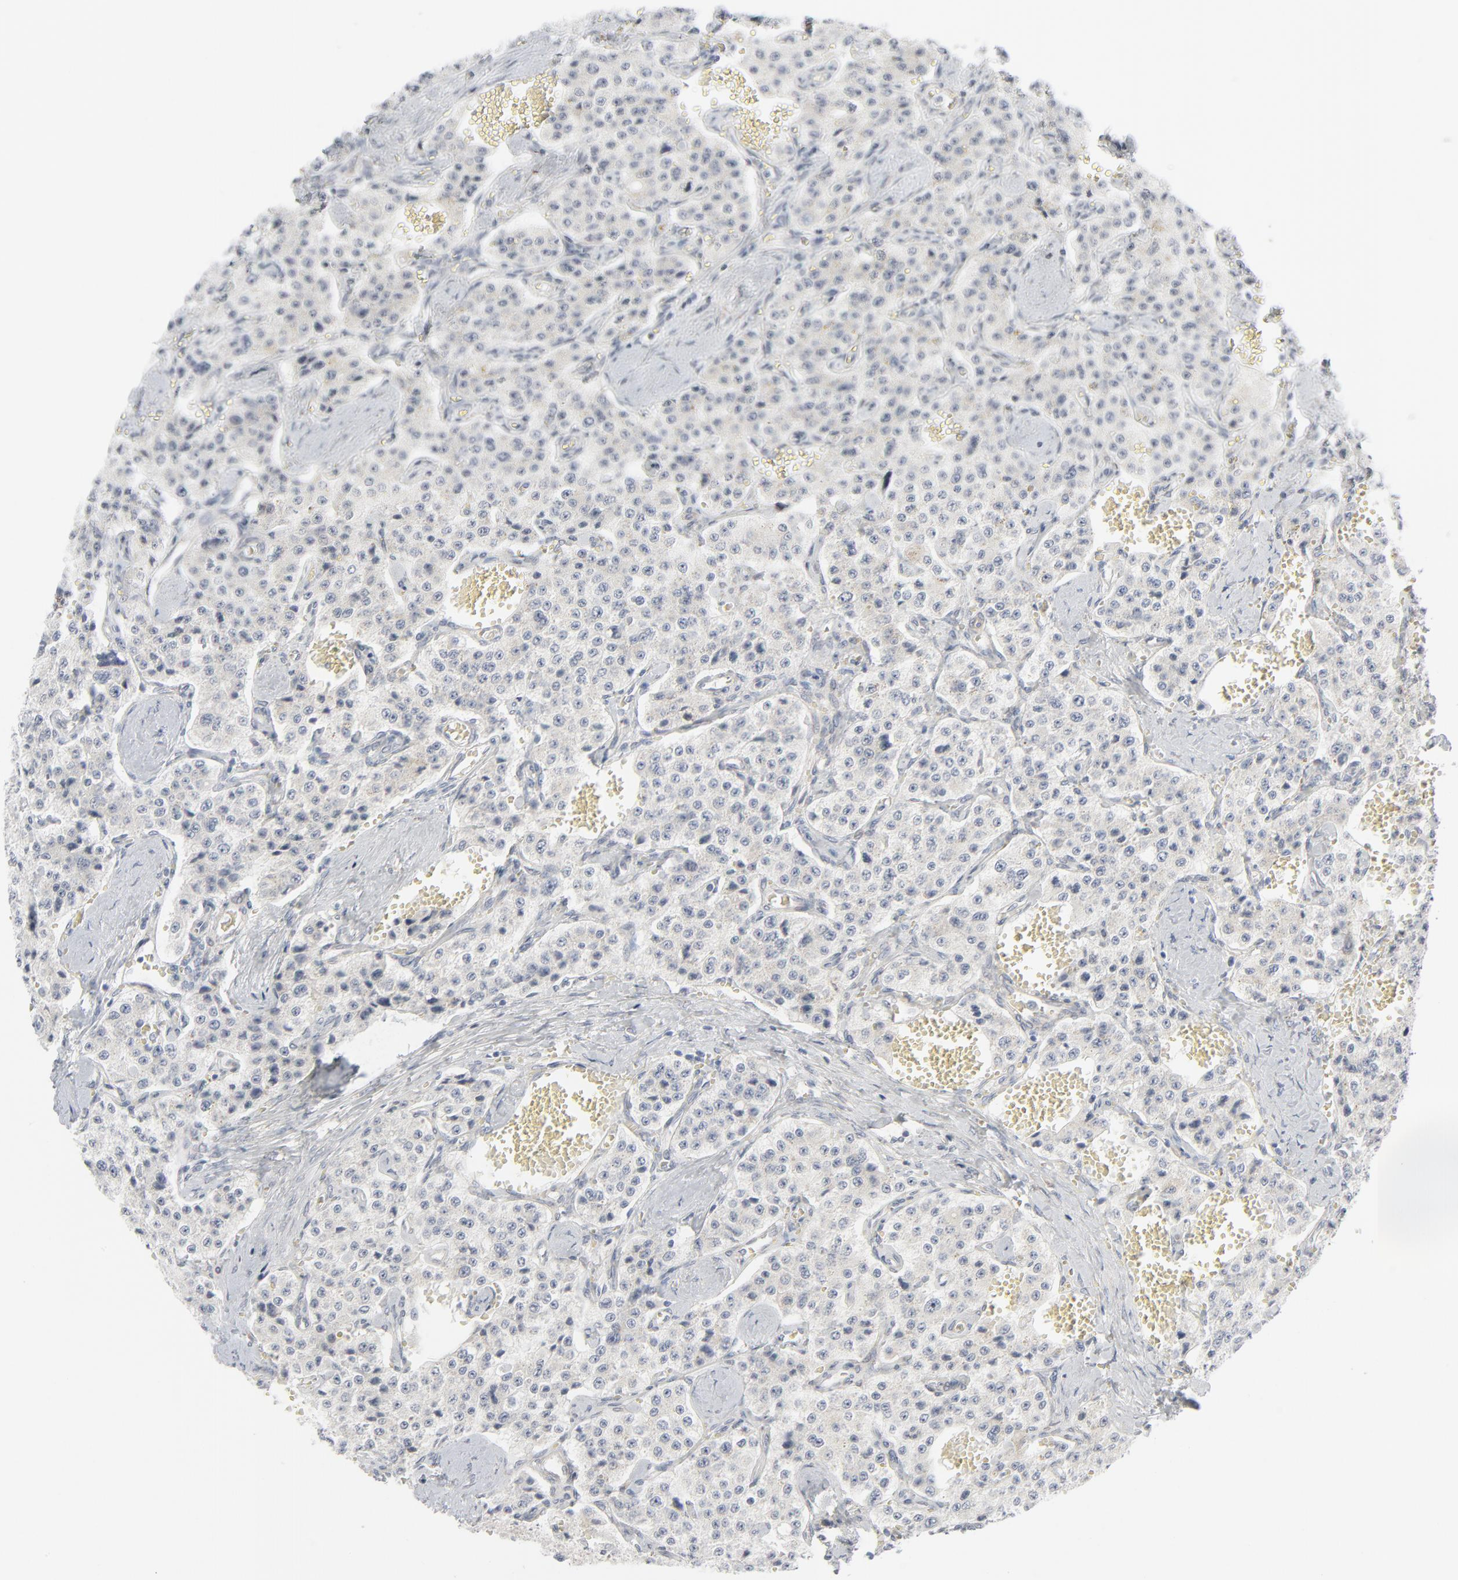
{"staining": {"intensity": "negative", "quantity": "none", "location": "none"}, "tissue": "carcinoid", "cell_type": "Tumor cells", "image_type": "cancer", "snomed": [{"axis": "morphology", "description": "Carcinoid, malignant, NOS"}, {"axis": "topography", "description": "Small intestine"}], "caption": "Immunohistochemical staining of human carcinoid reveals no significant positivity in tumor cells.", "gene": "KDSR", "patient": {"sex": "male", "age": 52}}